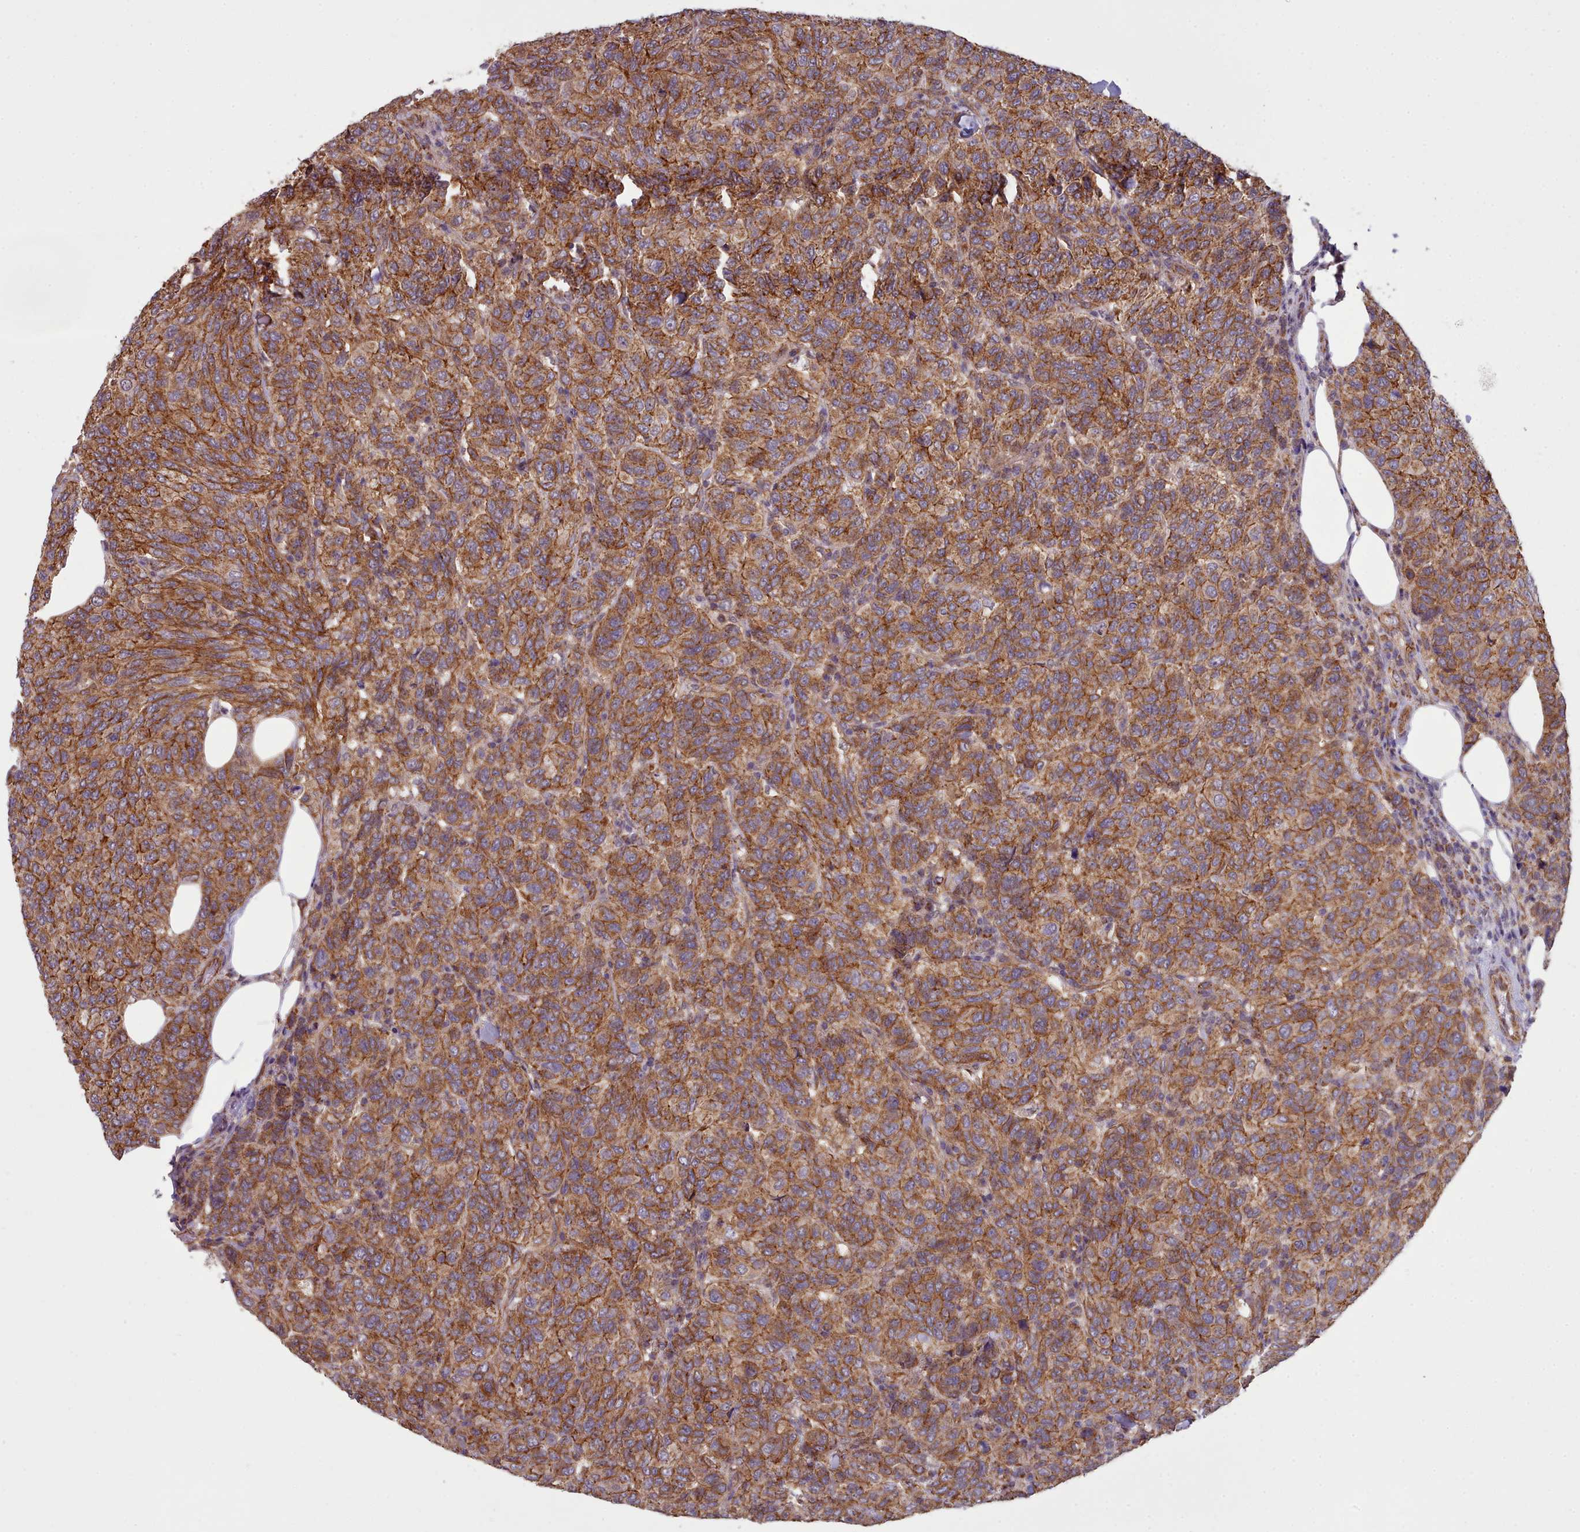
{"staining": {"intensity": "strong", "quantity": ">75%", "location": "cytoplasmic/membranous"}, "tissue": "breast cancer", "cell_type": "Tumor cells", "image_type": "cancer", "snomed": [{"axis": "morphology", "description": "Duct carcinoma"}, {"axis": "topography", "description": "Breast"}], "caption": "An image of human intraductal carcinoma (breast) stained for a protein demonstrates strong cytoplasmic/membranous brown staining in tumor cells. (Stains: DAB (3,3'-diaminobenzidine) in brown, nuclei in blue, Microscopy: brightfield microscopy at high magnification).", "gene": "MRPL46", "patient": {"sex": "female", "age": 55}}